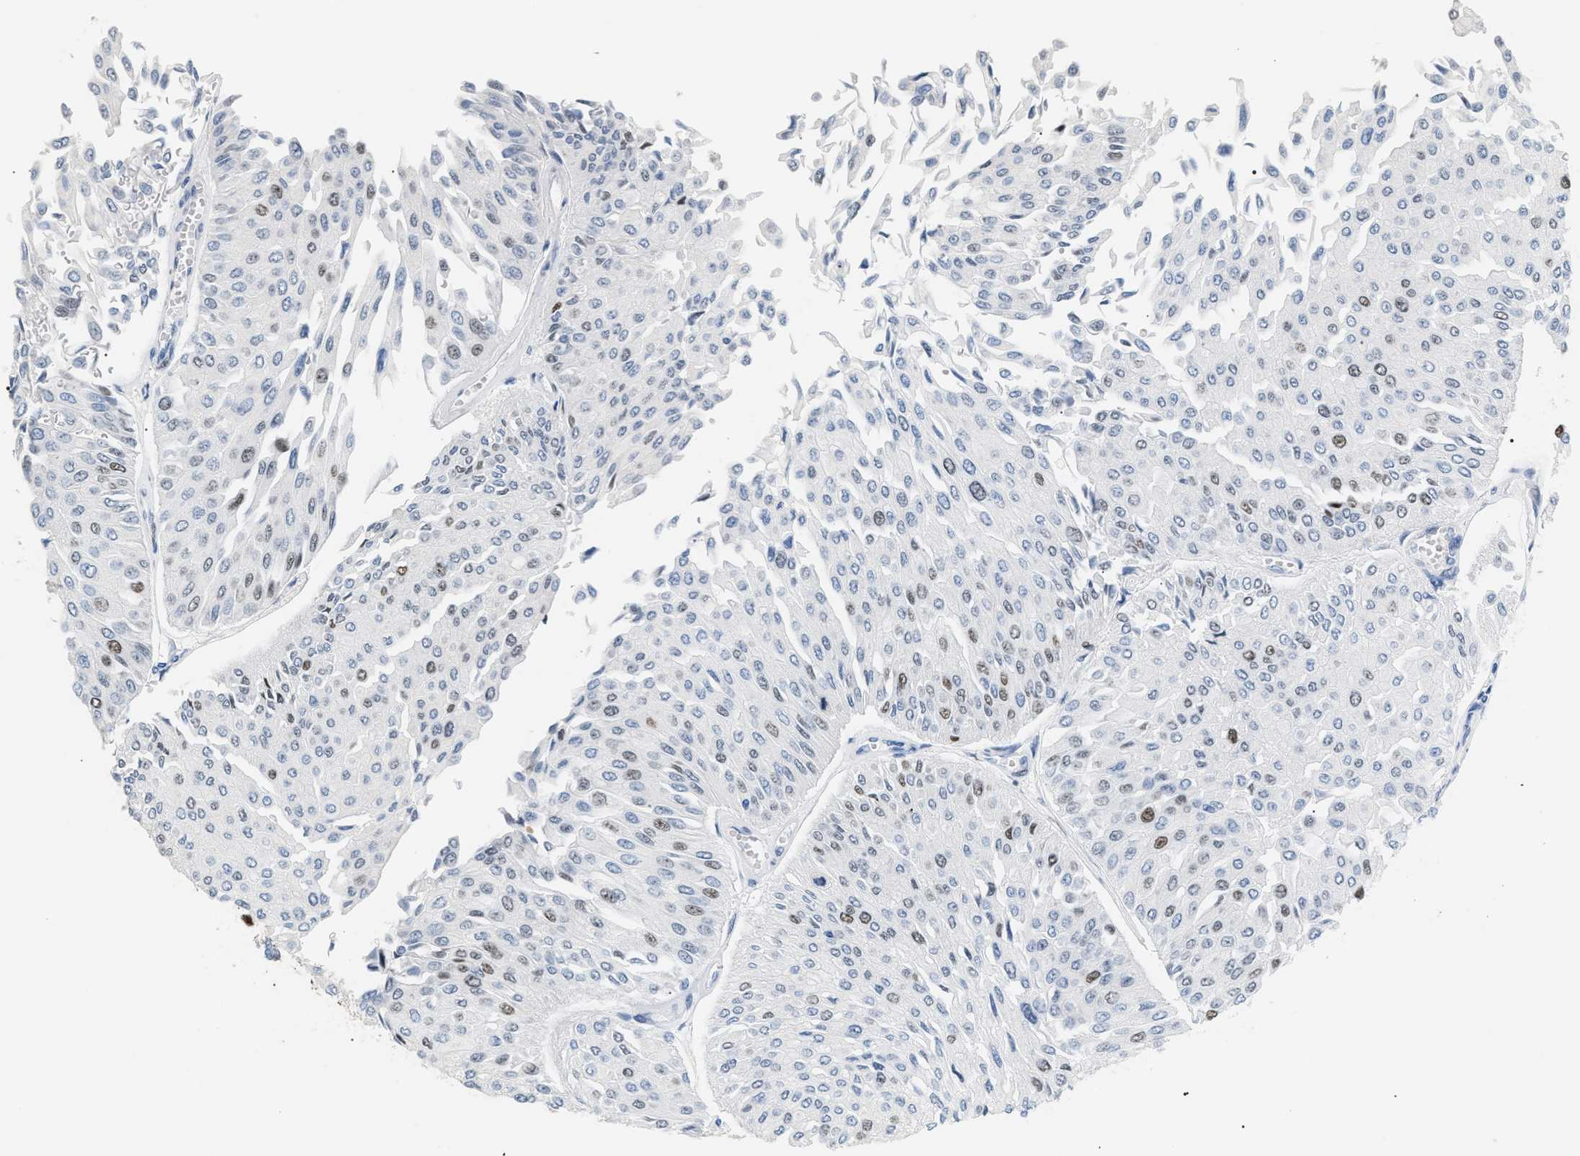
{"staining": {"intensity": "weak", "quantity": "25%-75%", "location": "nuclear"}, "tissue": "urothelial cancer", "cell_type": "Tumor cells", "image_type": "cancer", "snomed": [{"axis": "morphology", "description": "Urothelial carcinoma, Low grade"}, {"axis": "topography", "description": "Urinary bladder"}], "caption": "This micrograph demonstrates urothelial carcinoma (low-grade) stained with immunohistochemistry (IHC) to label a protein in brown. The nuclear of tumor cells show weak positivity for the protein. Nuclei are counter-stained blue.", "gene": "MCM7", "patient": {"sex": "male", "age": 67}}